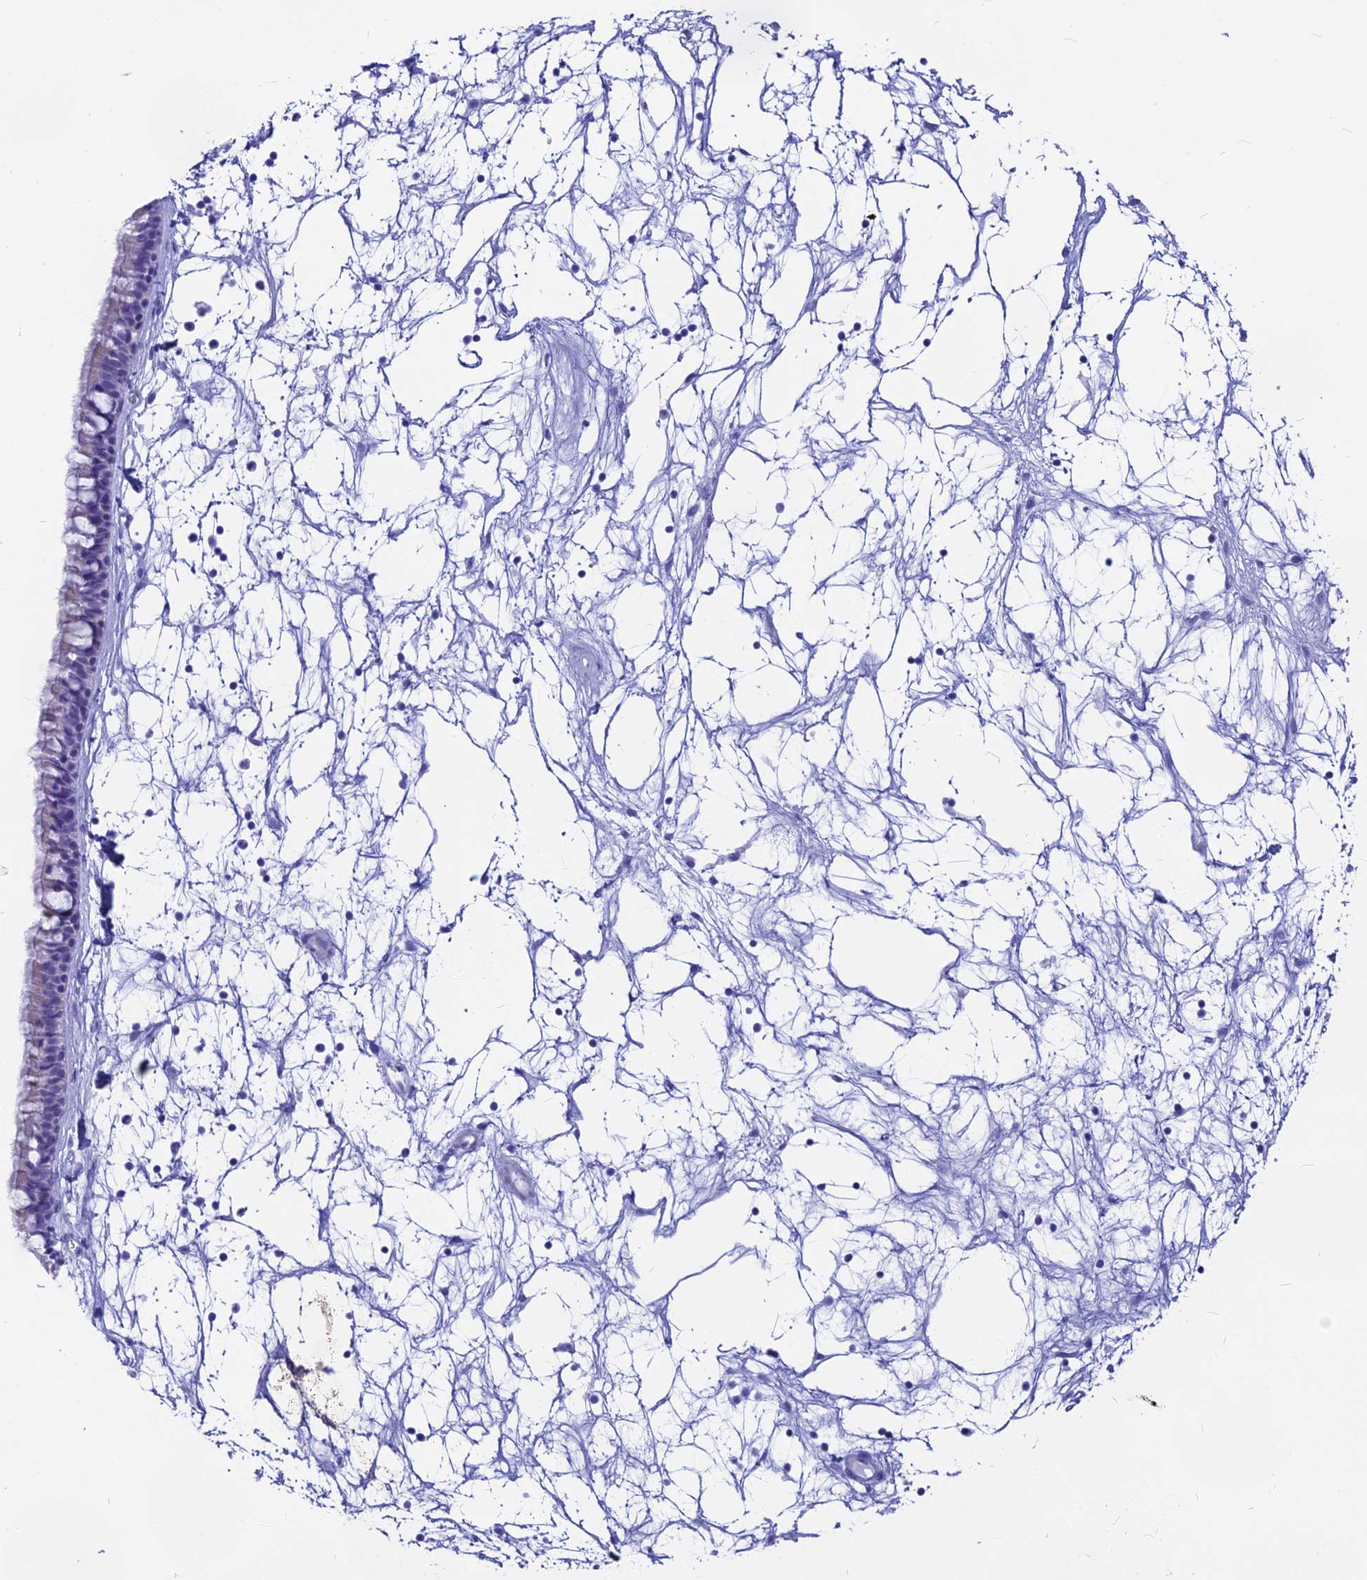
{"staining": {"intensity": "negative", "quantity": "none", "location": "none"}, "tissue": "nasopharynx", "cell_type": "Respiratory epithelial cells", "image_type": "normal", "snomed": [{"axis": "morphology", "description": "Normal tissue, NOS"}, {"axis": "topography", "description": "Nasopharynx"}], "caption": "A high-resolution histopathology image shows immunohistochemistry (IHC) staining of normal nasopharynx, which displays no significant positivity in respiratory epithelial cells.", "gene": "ISCA1", "patient": {"sex": "male", "age": 64}}